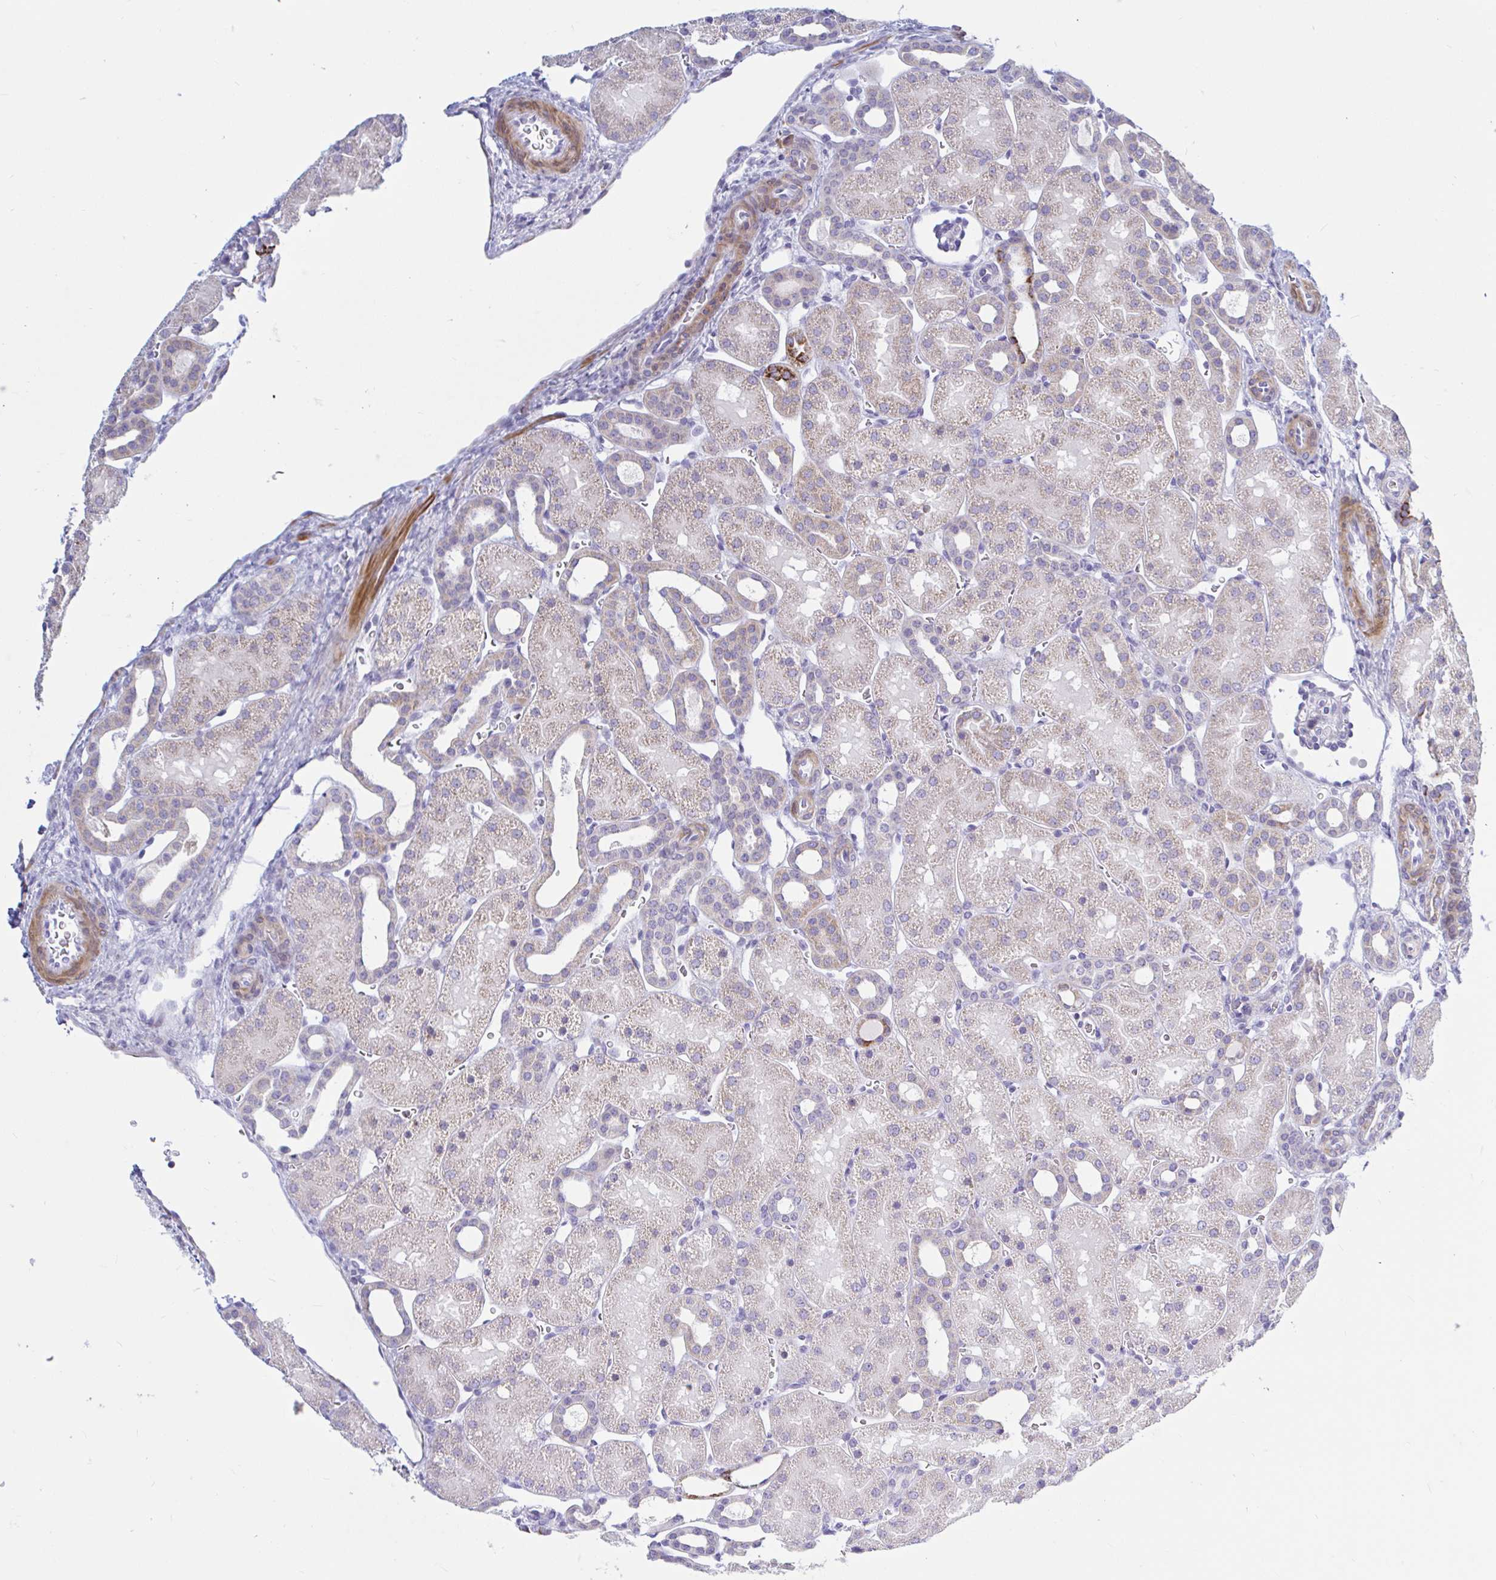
{"staining": {"intensity": "negative", "quantity": "none", "location": "none"}, "tissue": "kidney", "cell_type": "Cells in glomeruli", "image_type": "normal", "snomed": [{"axis": "morphology", "description": "Normal tissue, NOS"}, {"axis": "topography", "description": "Kidney"}], "caption": "The immunohistochemistry histopathology image has no significant expression in cells in glomeruli of kidney.", "gene": "ENSG00000271254", "patient": {"sex": "male", "age": 2}}